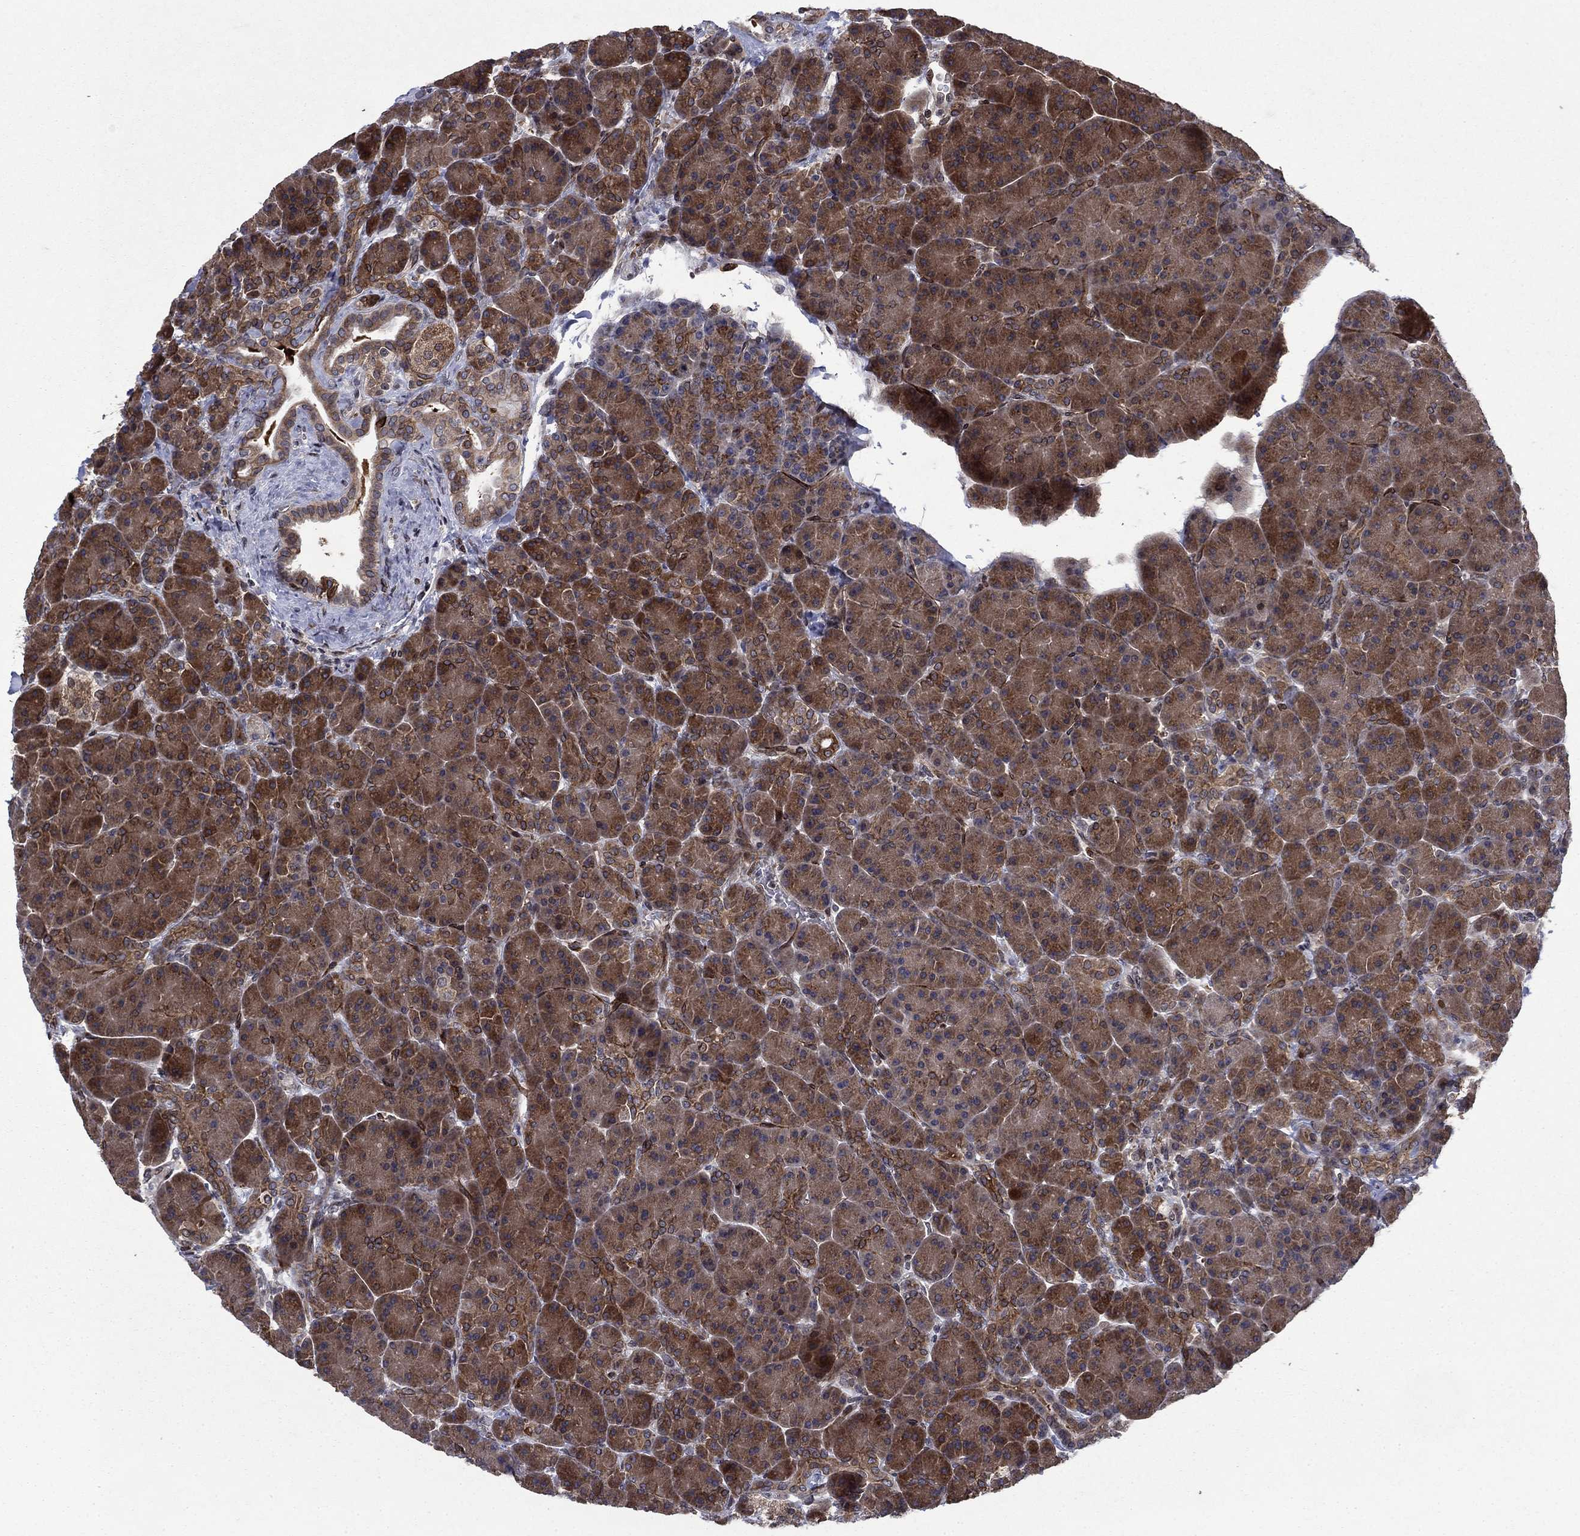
{"staining": {"intensity": "strong", "quantity": "25%-75%", "location": "cytoplasmic/membranous"}, "tissue": "pancreas", "cell_type": "Exocrine glandular cells", "image_type": "normal", "snomed": [{"axis": "morphology", "description": "Normal tissue, NOS"}, {"axis": "topography", "description": "Pancreas"}], "caption": "Unremarkable pancreas was stained to show a protein in brown. There is high levels of strong cytoplasmic/membranous expression in approximately 25%-75% of exocrine glandular cells. The staining is performed using DAB (3,3'-diaminobenzidine) brown chromogen to label protein expression. The nuclei are counter-stained blue using hematoxylin.", "gene": "DHRS7", "patient": {"sex": "female", "age": 63}}